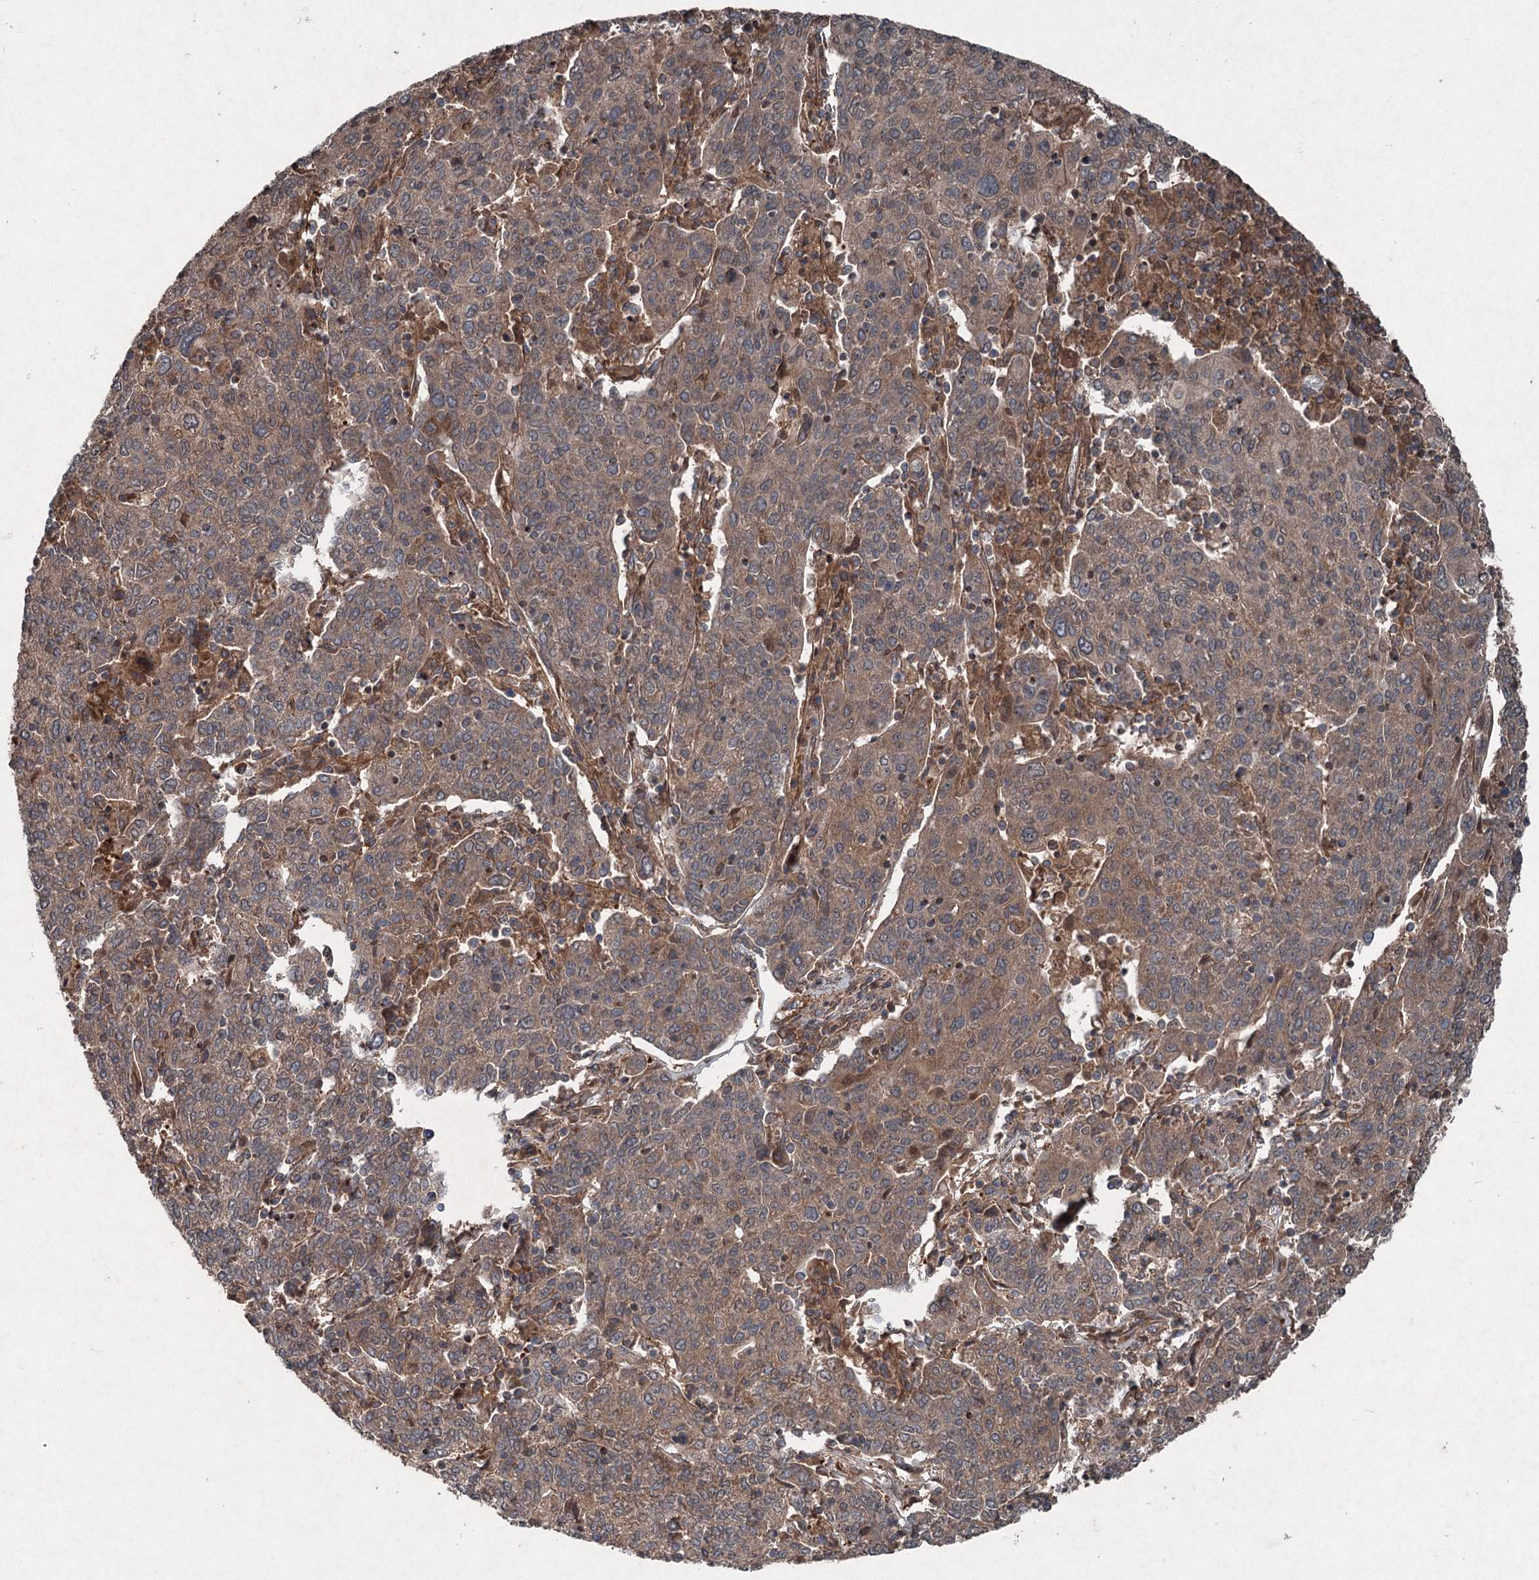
{"staining": {"intensity": "moderate", "quantity": ">75%", "location": "cytoplasmic/membranous"}, "tissue": "cervical cancer", "cell_type": "Tumor cells", "image_type": "cancer", "snomed": [{"axis": "morphology", "description": "Squamous cell carcinoma, NOS"}, {"axis": "topography", "description": "Cervix"}], "caption": "This micrograph reveals immunohistochemistry staining of human cervical cancer (squamous cell carcinoma), with medium moderate cytoplasmic/membranous positivity in about >75% of tumor cells.", "gene": "ALAS1", "patient": {"sex": "female", "age": 67}}